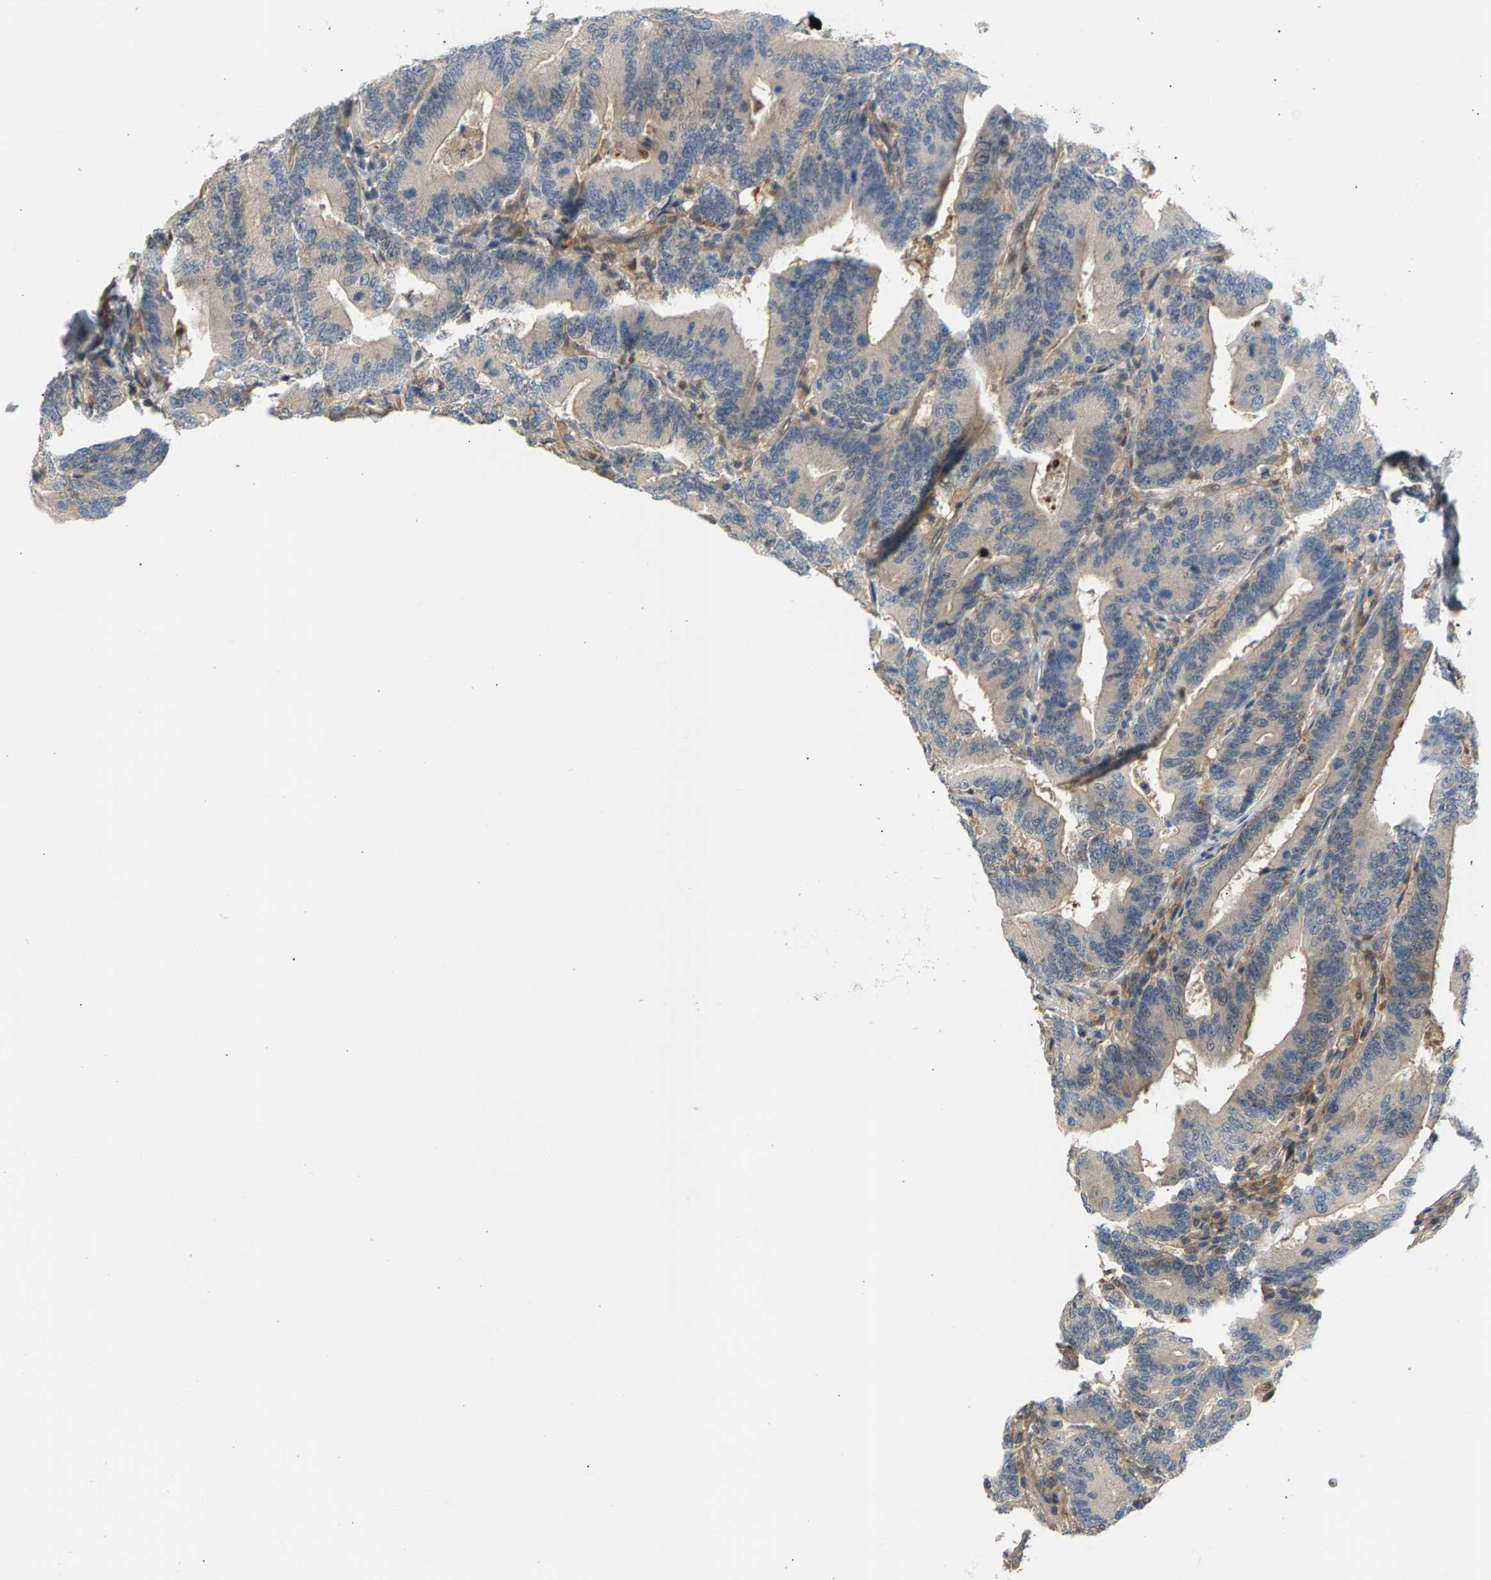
{"staining": {"intensity": "moderate", "quantity": "25%-75%", "location": "cytoplasmic/membranous"}, "tissue": "colorectal cancer", "cell_type": "Tumor cells", "image_type": "cancer", "snomed": [{"axis": "morphology", "description": "Adenocarcinoma, NOS"}, {"axis": "topography", "description": "Colon"}], "caption": "A high-resolution histopathology image shows IHC staining of colorectal adenocarcinoma, which exhibits moderate cytoplasmic/membranous positivity in approximately 25%-75% of tumor cells. (DAB IHC, brown staining for protein, blue staining for nuclei).", "gene": "KRTAP27-1", "patient": {"sex": "female", "age": 66}}